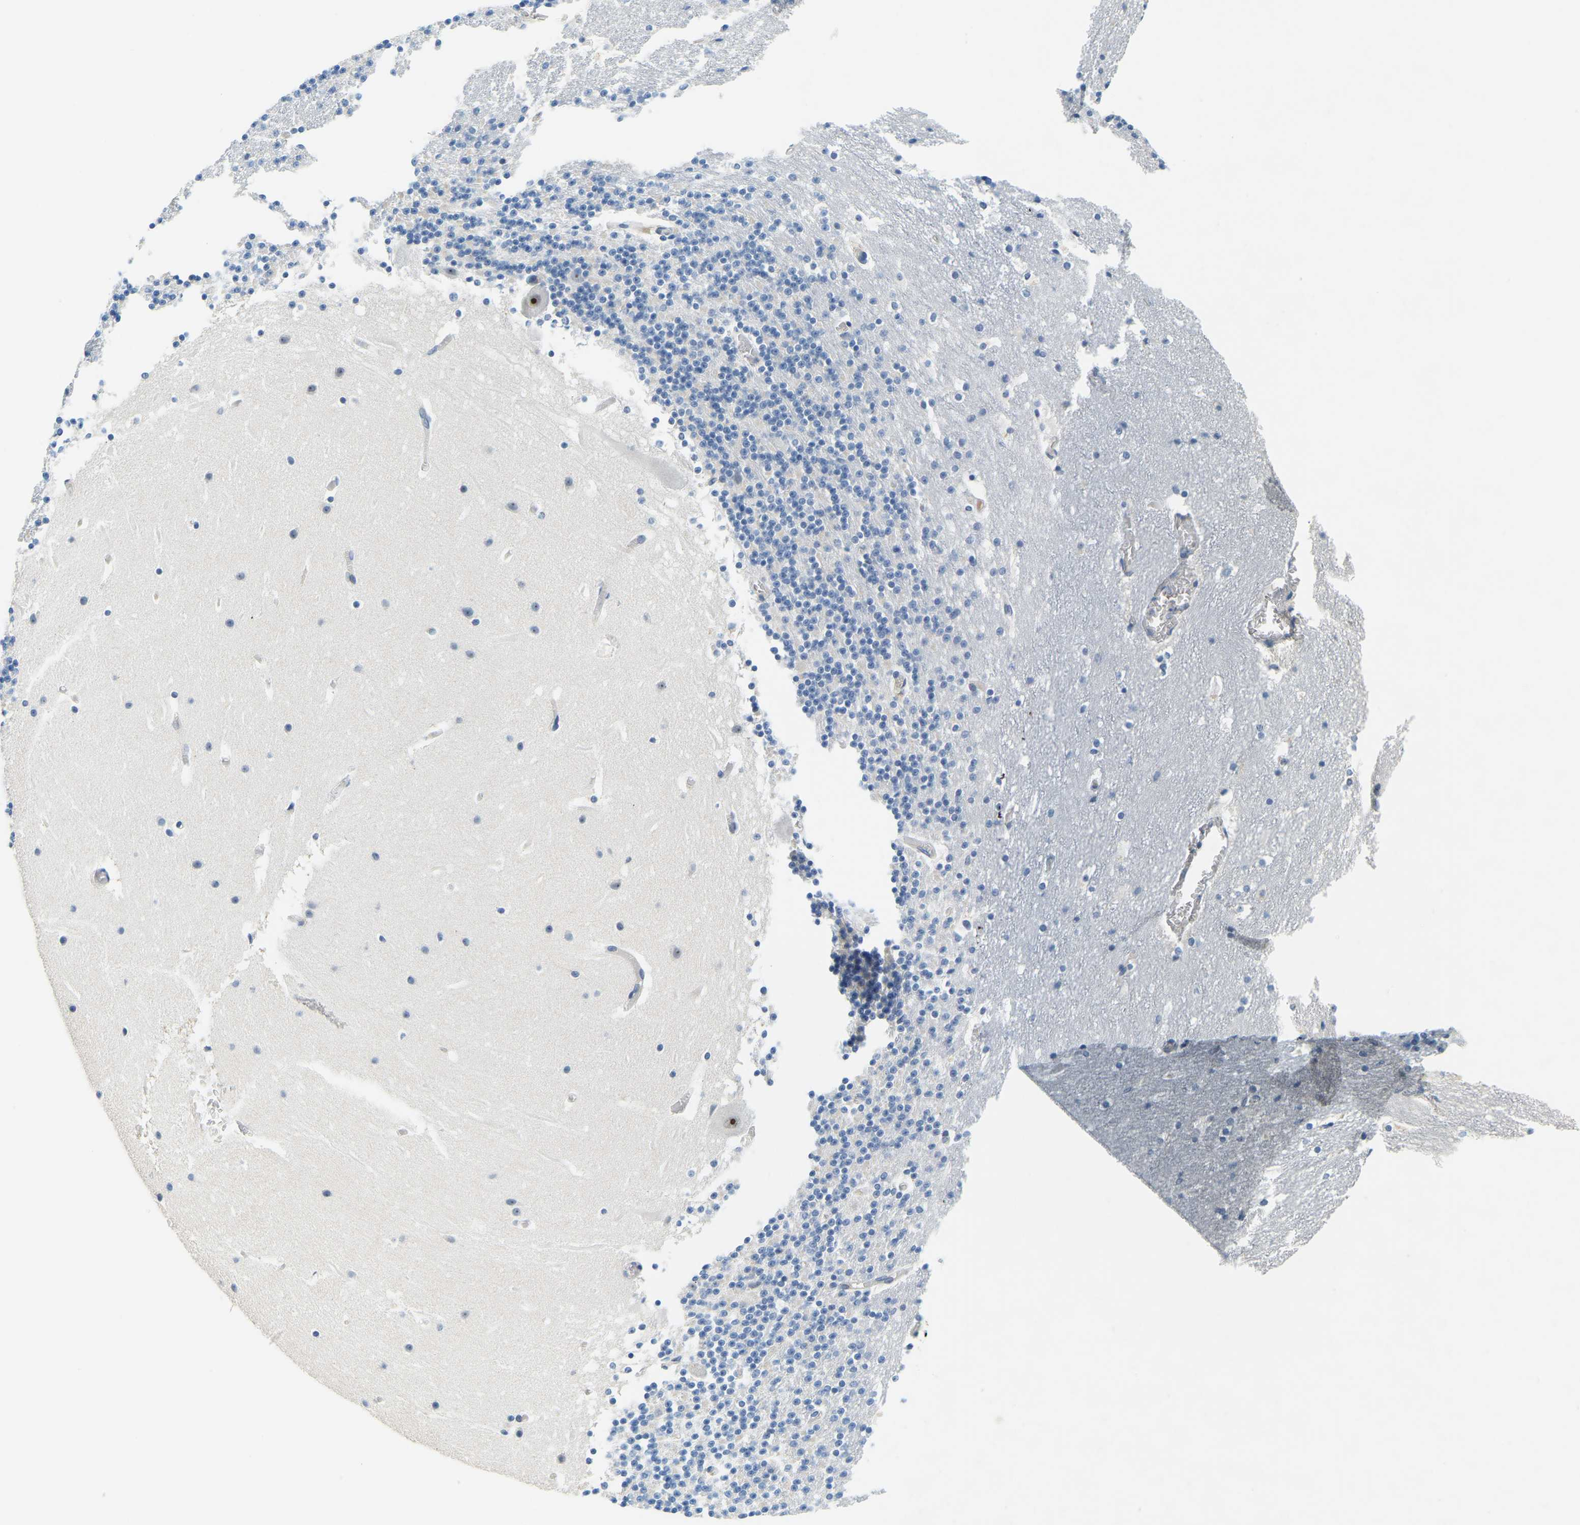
{"staining": {"intensity": "negative", "quantity": "none", "location": "none"}, "tissue": "cerebellum", "cell_type": "Cells in granular layer", "image_type": "normal", "snomed": [{"axis": "morphology", "description": "Normal tissue, NOS"}, {"axis": "topography", "description": "Cerebellum"}], "caption": "Image shows no protein staining in cells in granular layer of normal cerebellum.", "gene": "RRP1", "patient": {"sex": "male", "age": 45}}